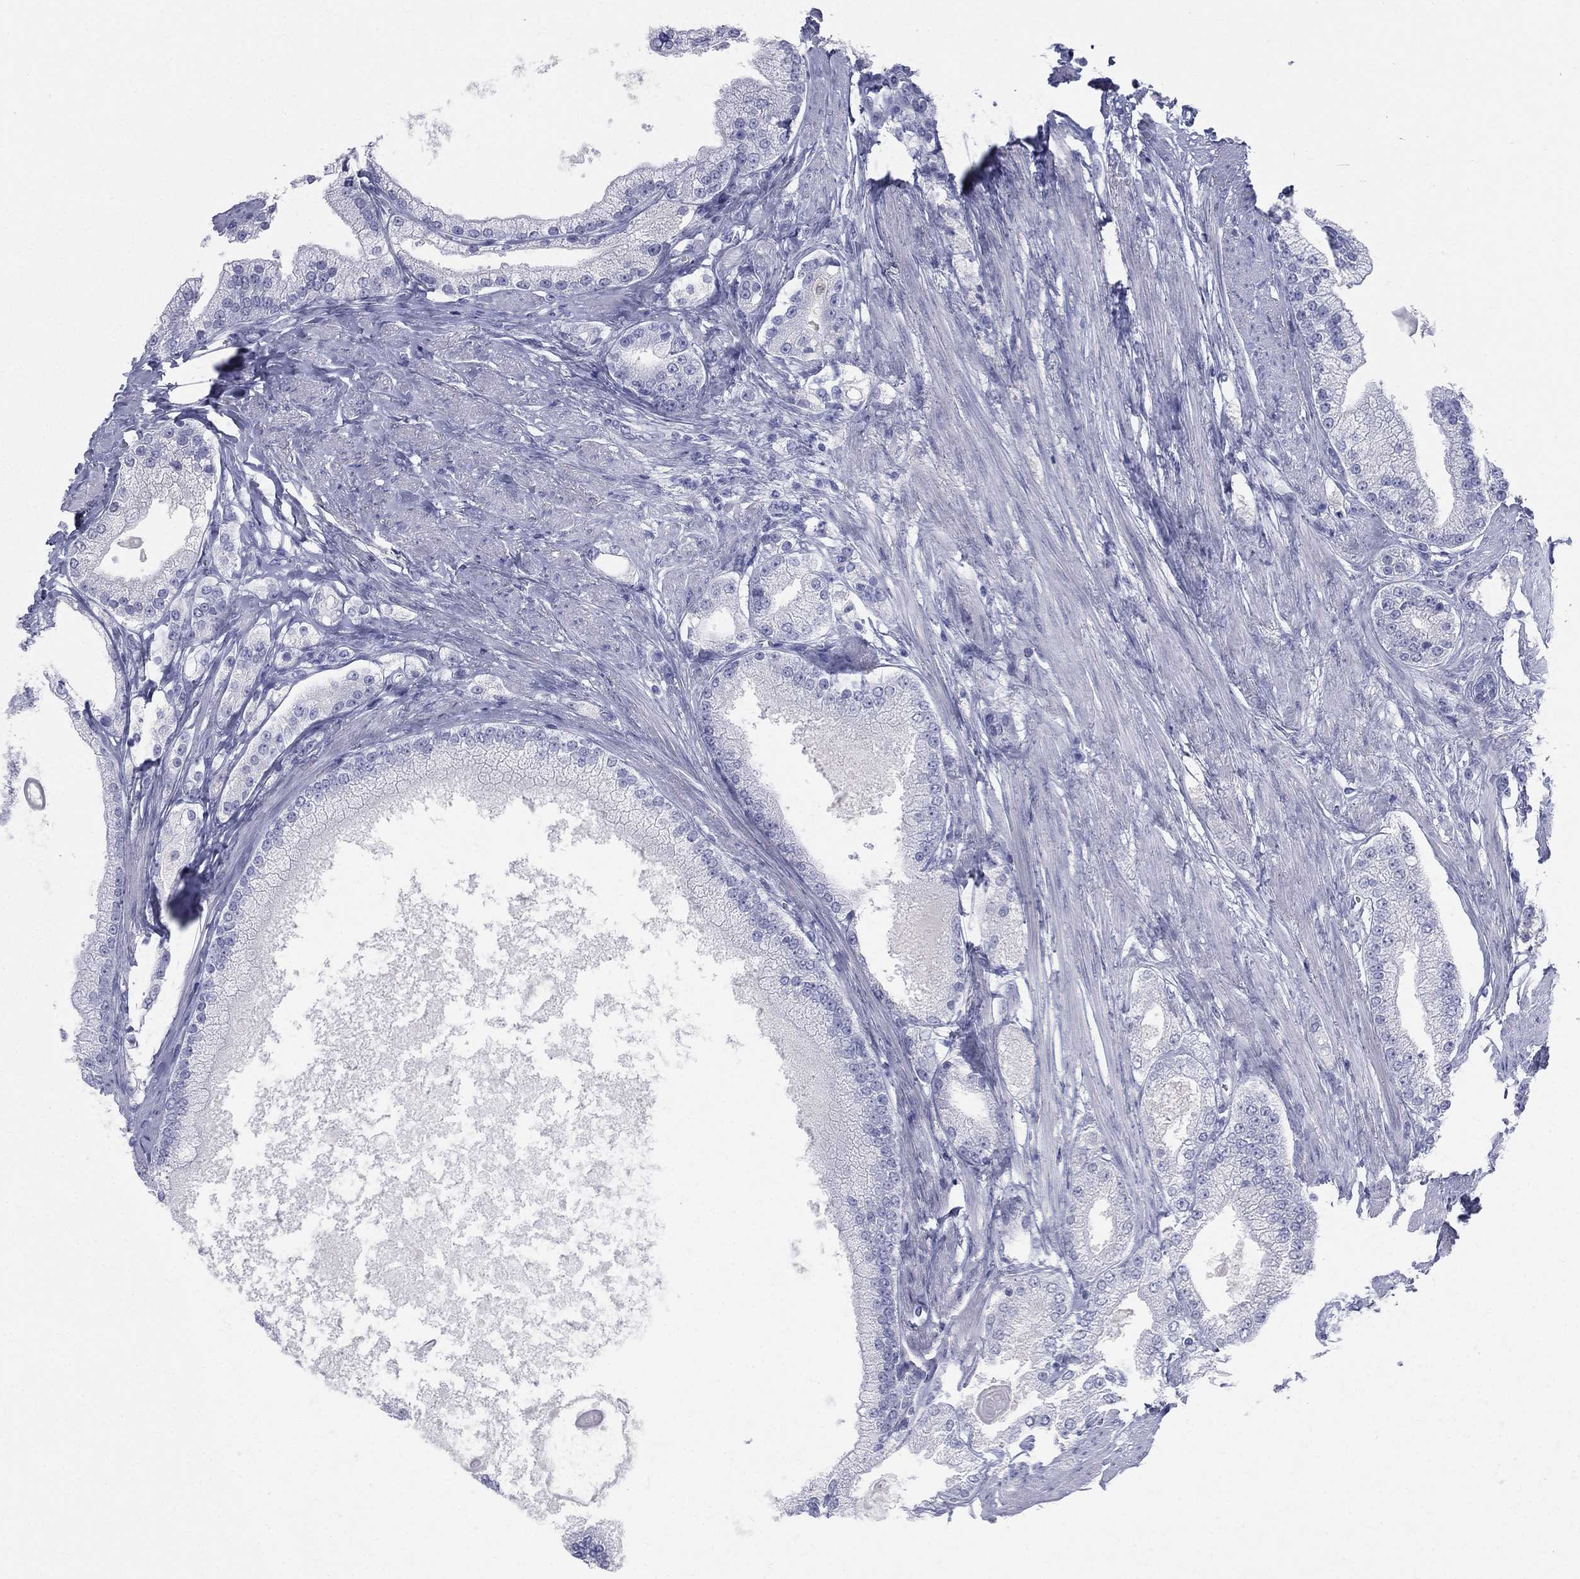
{"staining": {"intensity": "negative", "quantity": "none", "location": "none"}, "tissue": "prostate cancer", "cell_type": "Tumor cells", "image_type": "cancer", "snomed": [{"axis": "morphology", "description": "Adenocarcinoma, NOS"}, {"axis": "topography", "description": "Prostate and seminal vesicle, NOS"}, {"axis": "topography", "description": "Prostate"}], "caption": "Immunohistochemistry image of adenocarcinoma (prostate) stained for a protein (brown), which shows no expression in tumor cells.", "gene": "HP", "patient": {"sex": "male", "age": 67}}